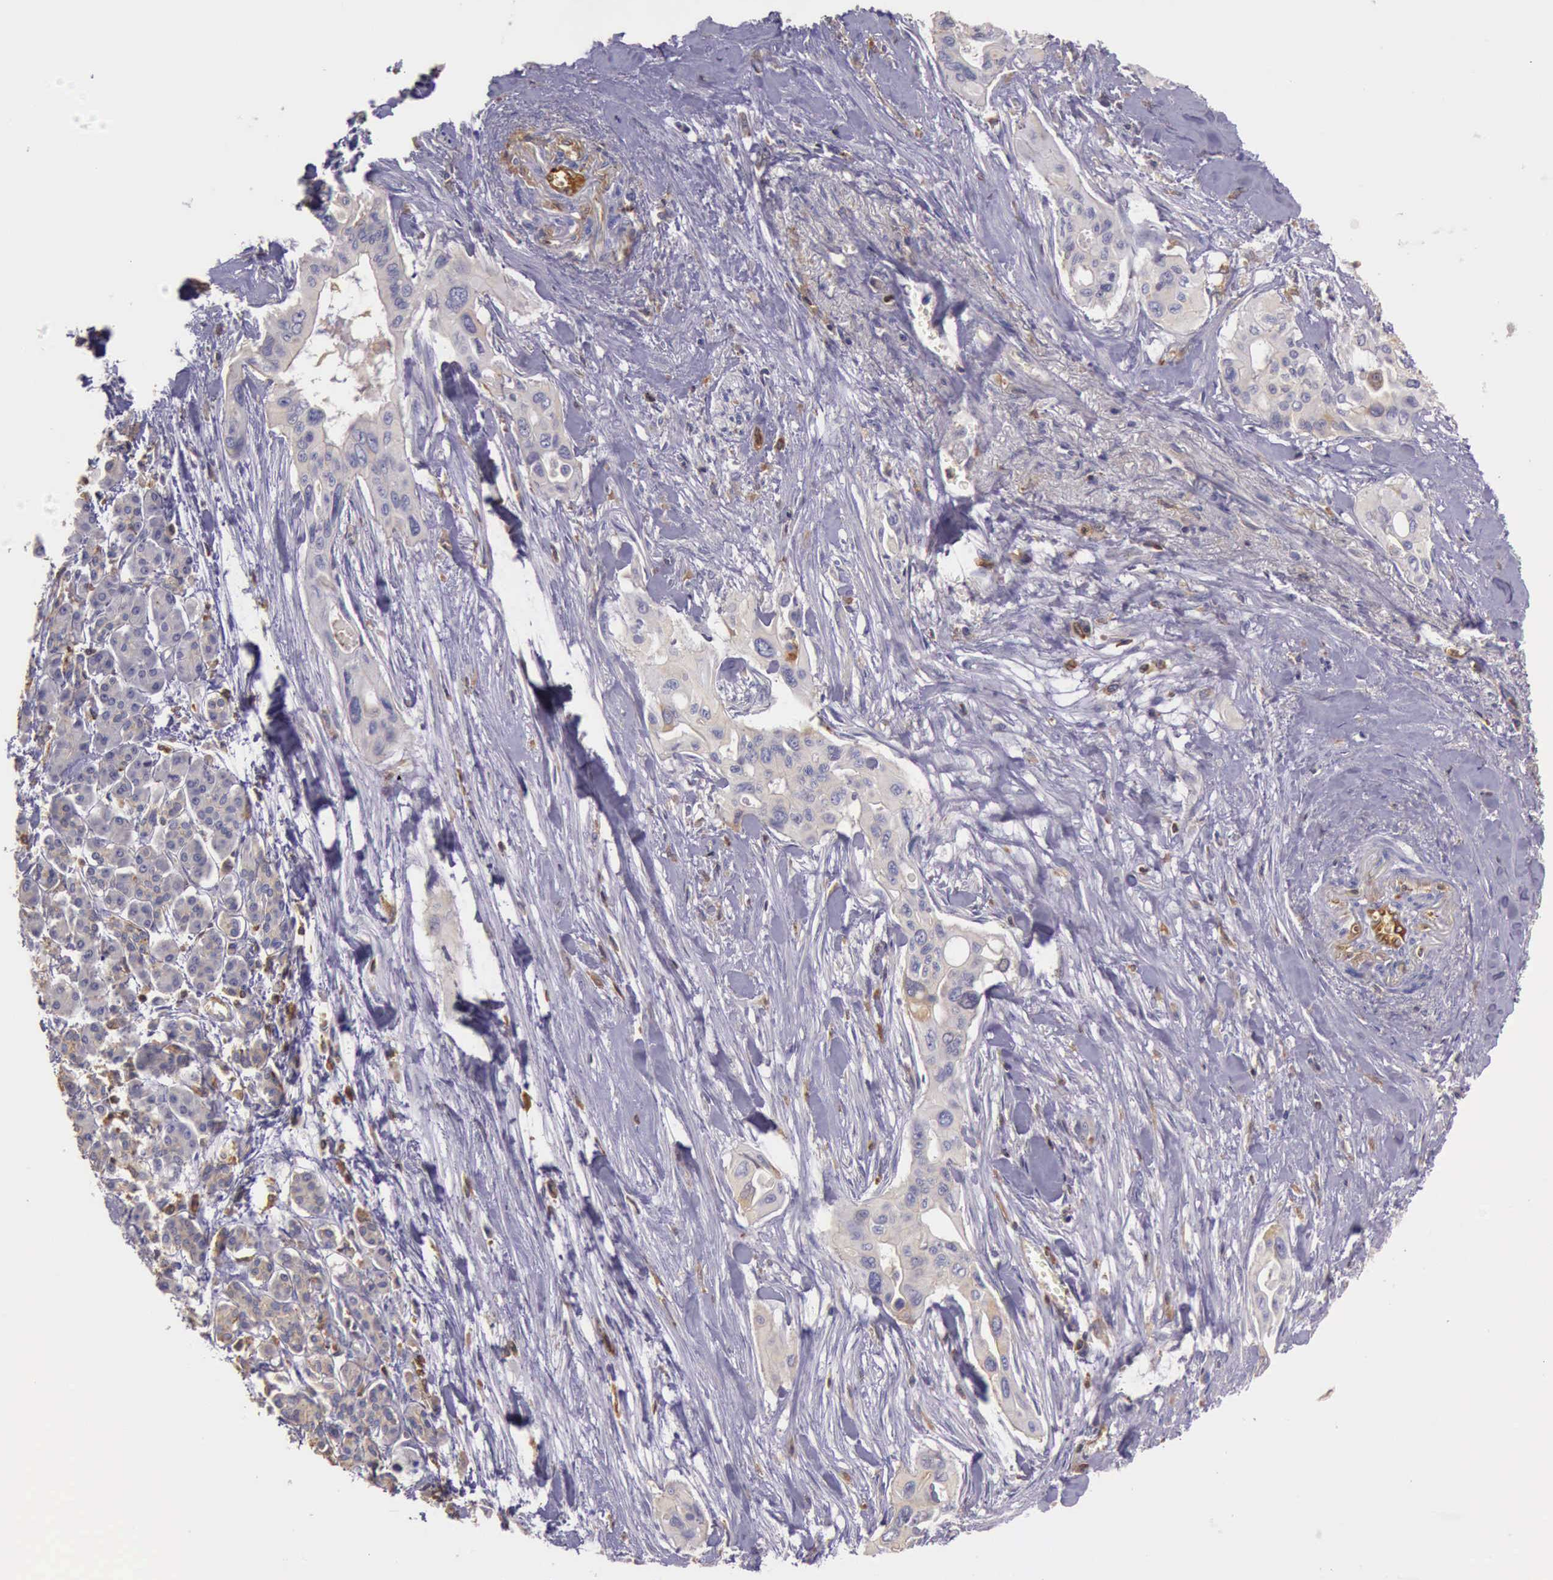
{"staining": {"intensity": "weak", "quantity": "25%-75%", "location": "cytoplasmic/membranous"}, "tissue": "pancreatic cancer", "cell_type": "Tumor cells", "image_type": "cancer", "snomed": [{"axis": "morphology", "description": "Adenocarcinoma, NOS"}, {"axis": "topography", "description": "Pancreas"}], "caption": "Tumor cells display low levels of weak cytoplasmic/membranous positivity in about 25%-75% of cells in pancreatic adenocarcinoma.", "gene": "ARHGAP4", "patient": {"sex": "male", "age": 77}}